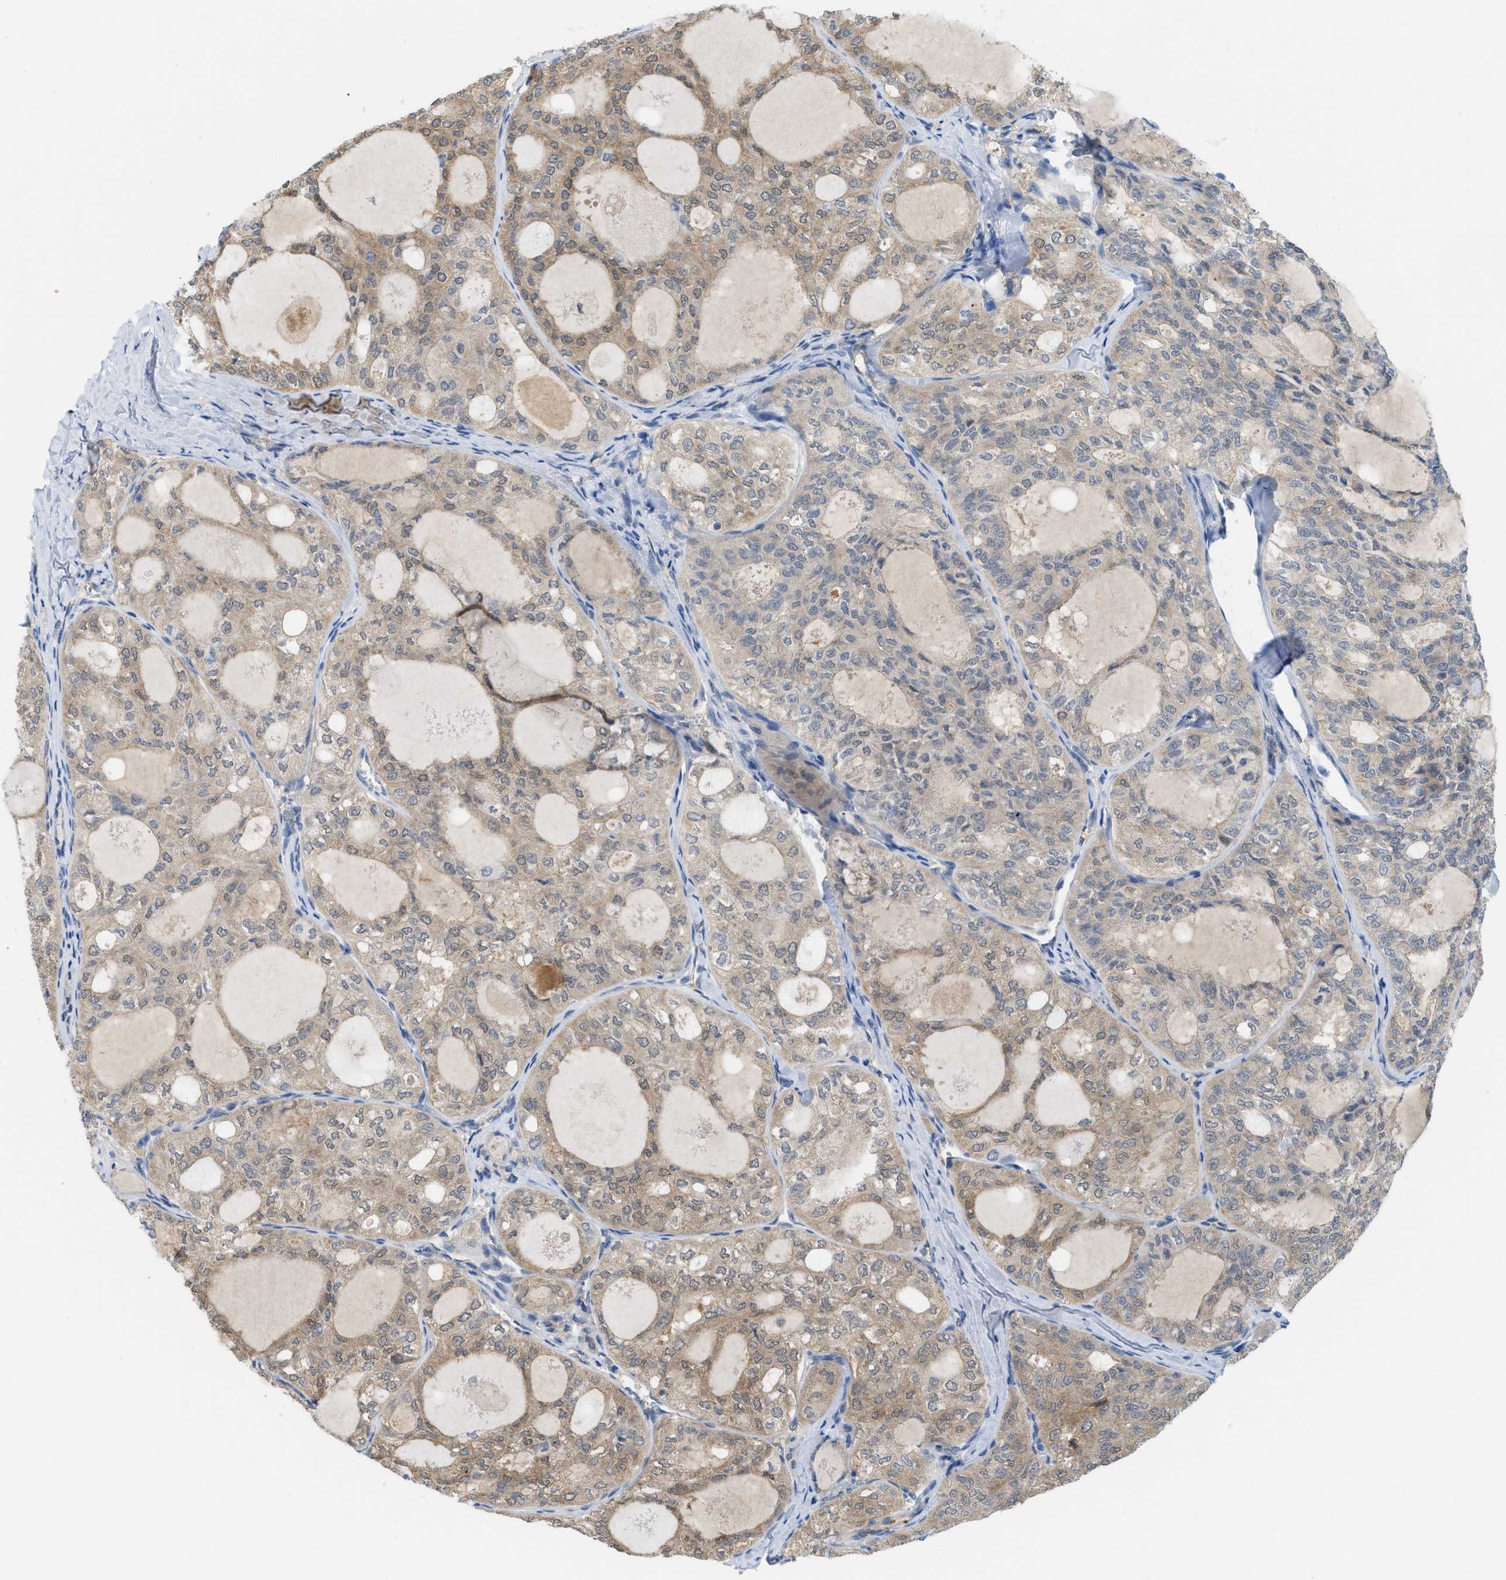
{"staining": {"intensity": "weak", "quantity": ">75%", "location": "cytoplasmic/membranous"}, "tissue": "thyroid cancer", "cell_type": "Tumor cells", "image_type": "cancer", "snomed": [{"axis": "morphology", "description": "Follicular adenoma carcinoma, NOS"}, {"axis": "topography", "description": "Thyroid gland"}], "caption": "Thyroid cancer stained with DAB immunohistochemistry (IHC) shows low levels of weak cytoplasmic/membranous expression in about >75% of tumor cells. (Stains: DAB in brown, nuclei in blue, Microscopy: brightfield microscopy at high magnification).", "gene": "CSTB", "patient": {"sex": "male", "age": 75}}